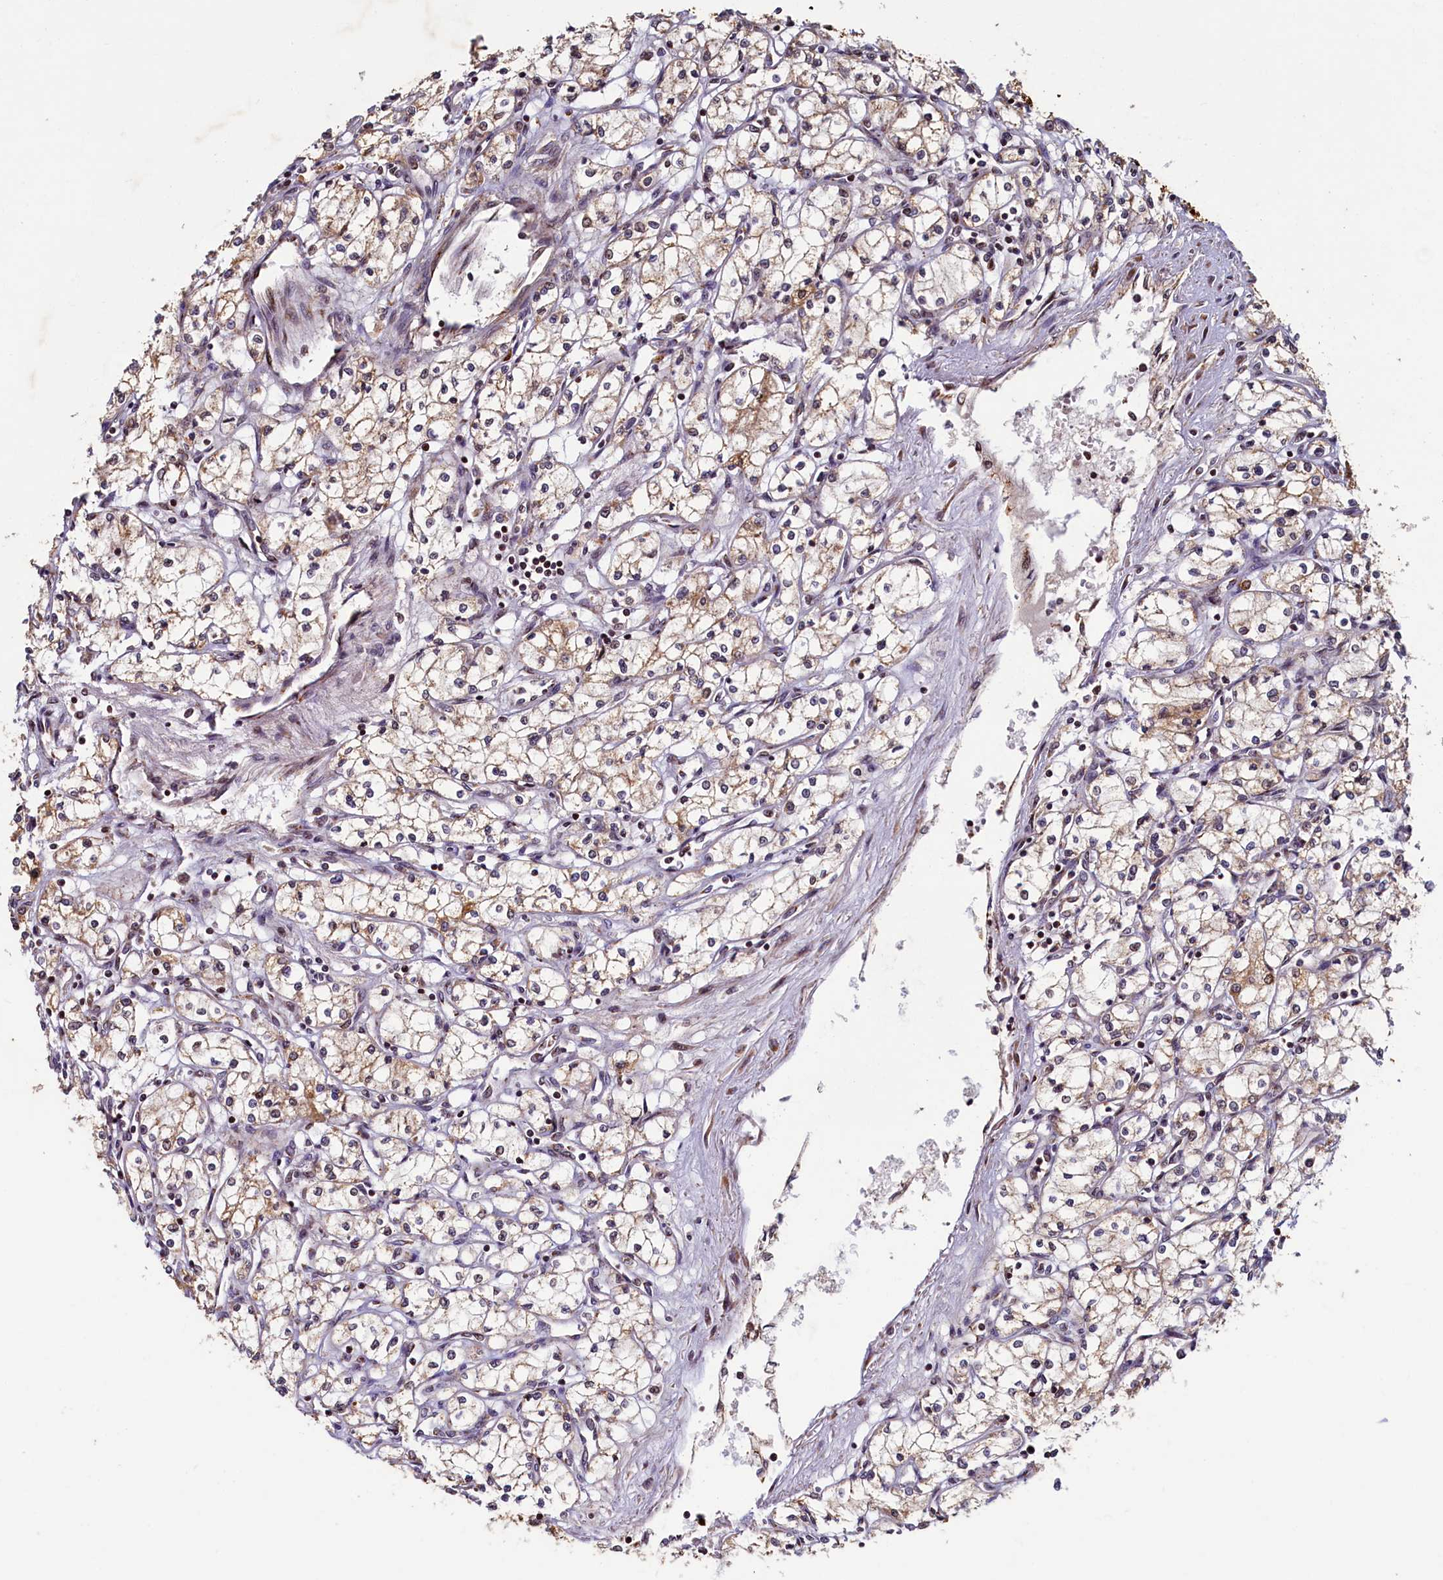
{"staining": {"intensity": "weak", "quantity": "25%-75%", "location": "cytoplasmic/membranous"}, "tissue": "renal cancer", "cell_type": "Tumor cells", "image_type": "cancer", "snomed": [{"axis": "morphology", "description": "Adenocarcinoma, NOS"}, {"axis": "topography", "description": "Kidney"}], "caption": "Adenocarcinoma (renal) stained with DAB IHC shows low levels of weak cytoplasmic/membranous expression in approximately 25%-75% of tumor cells. (Brightfield microscopy of DAB IHC at high magnification).", "gene": "NCKAP5L", "patient": {"sex": "male", "age": 59}}